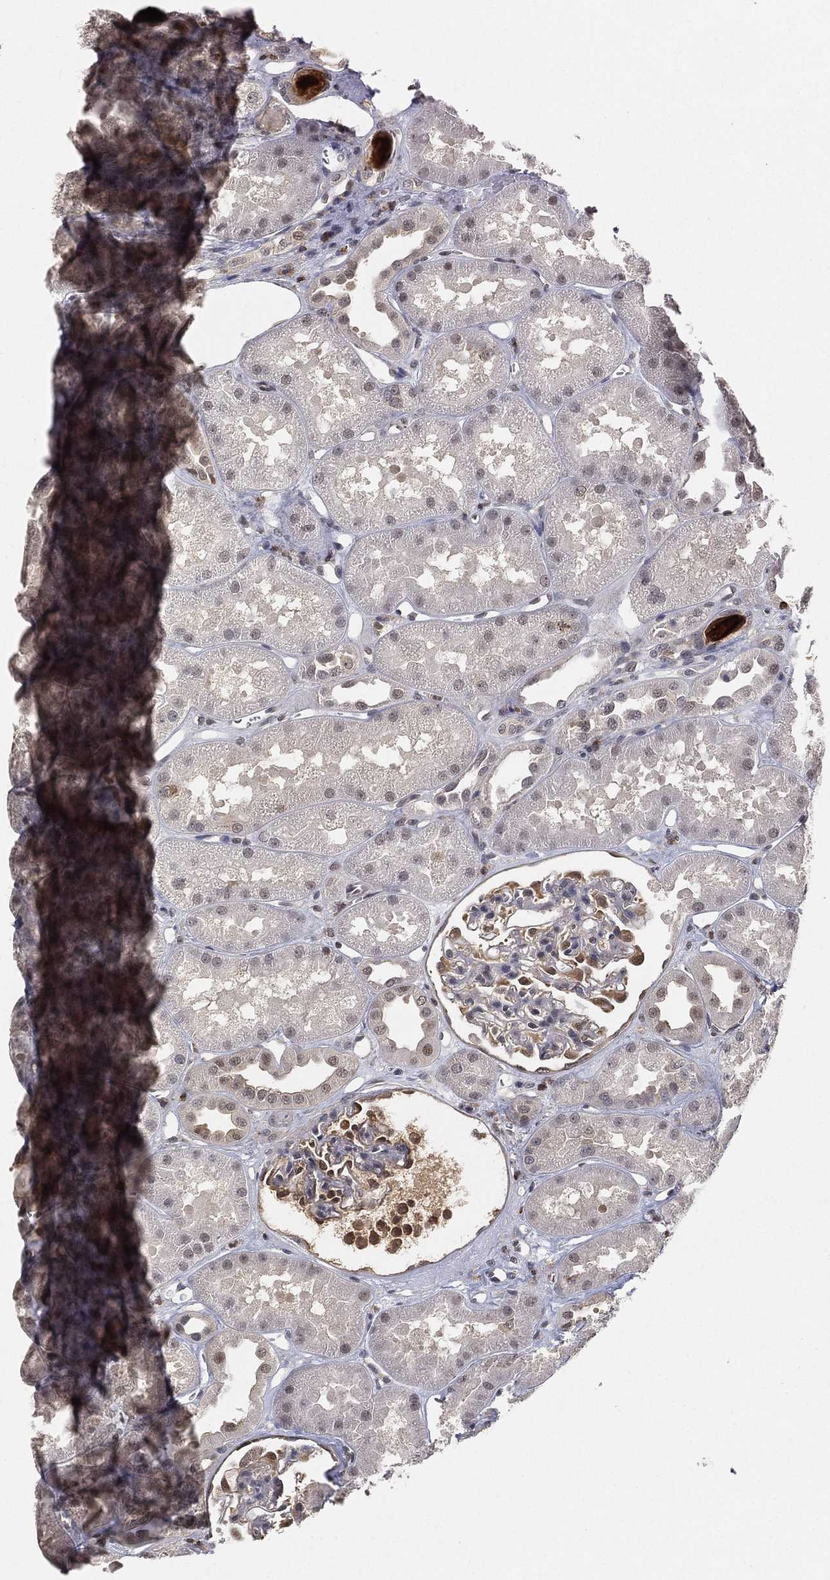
{"staining": {"intensity": "weak", "quantity": "<25%", "location": "nuclear"}, "tissue": "kidney", "cell_type": "Cells in glomeruli", "image_type": "normal", "snomed": [{"axis": "morphology", "description": "Normal tissue, NOS"}, {"axis": "topography", "description": "Kidney"}], "caption": "This is a image of immunohistochemistry (IHC) staining of unremarkable kidney, which shows no staining in cells in glomeruli. (DAB immunohistochemistry with hematoxylin counter stain).", "gene": "WDR26", "patient": {"sex": "male", "age": 61}}